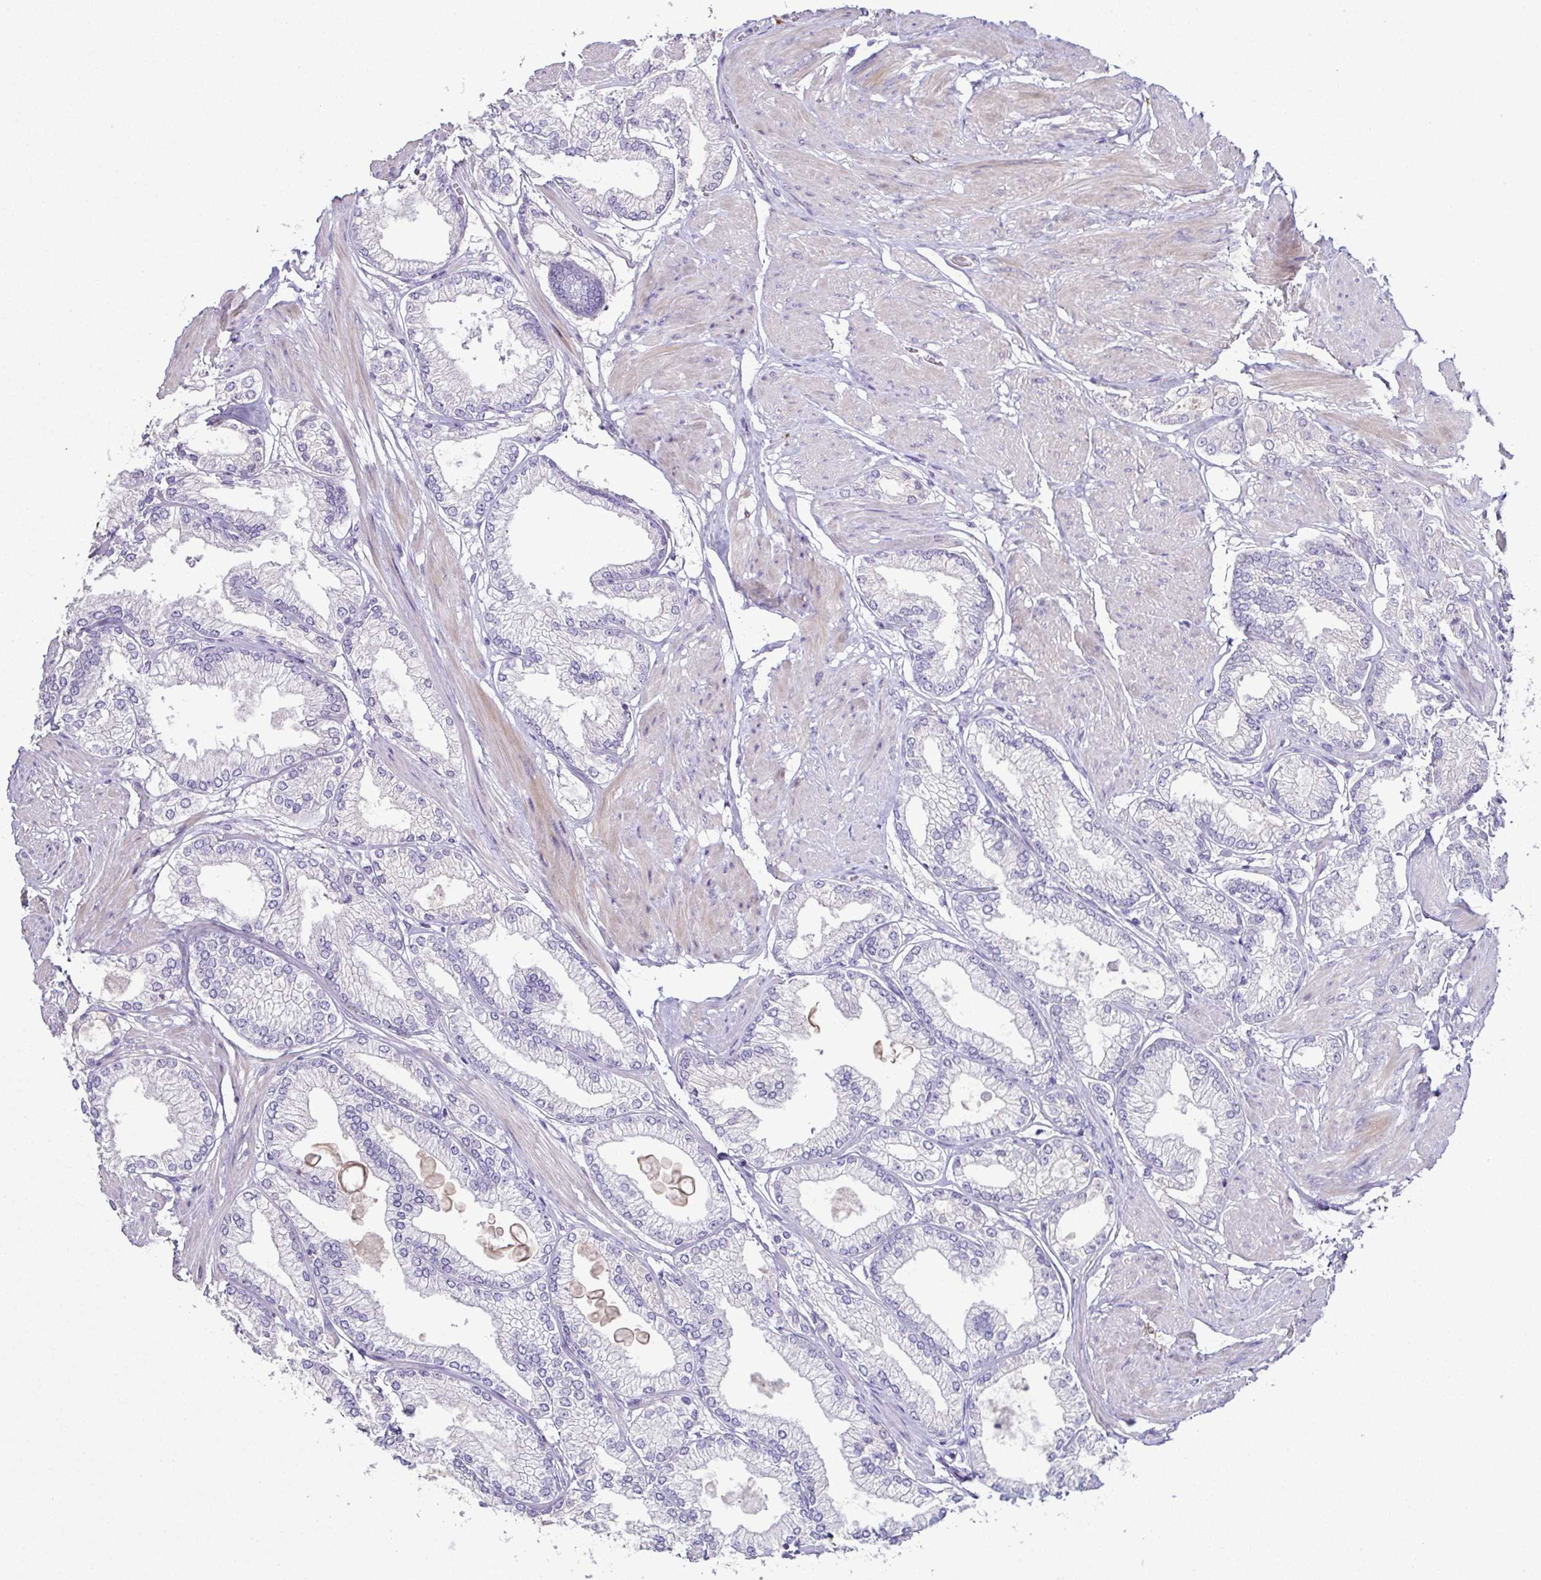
{"staining": {"intensity": "negative", "quantity": "none", "location": "none"}, "tissue": "prostate cancer", "cell_type": "Tumor cells", "image_type": "cancer", "snomed": [{"axis": "morphology", "description": "Adenocarcinoma, High grade"}, {"axis": "topography", "description": "Prostate"}], "caption": "A histopathology image of prostate high-grade adenocarcinoma stained for a protein exhibits no brown staining in tumor cells.", "gene": "MARCO", "patient": {"sex": "male", "age": 68}}